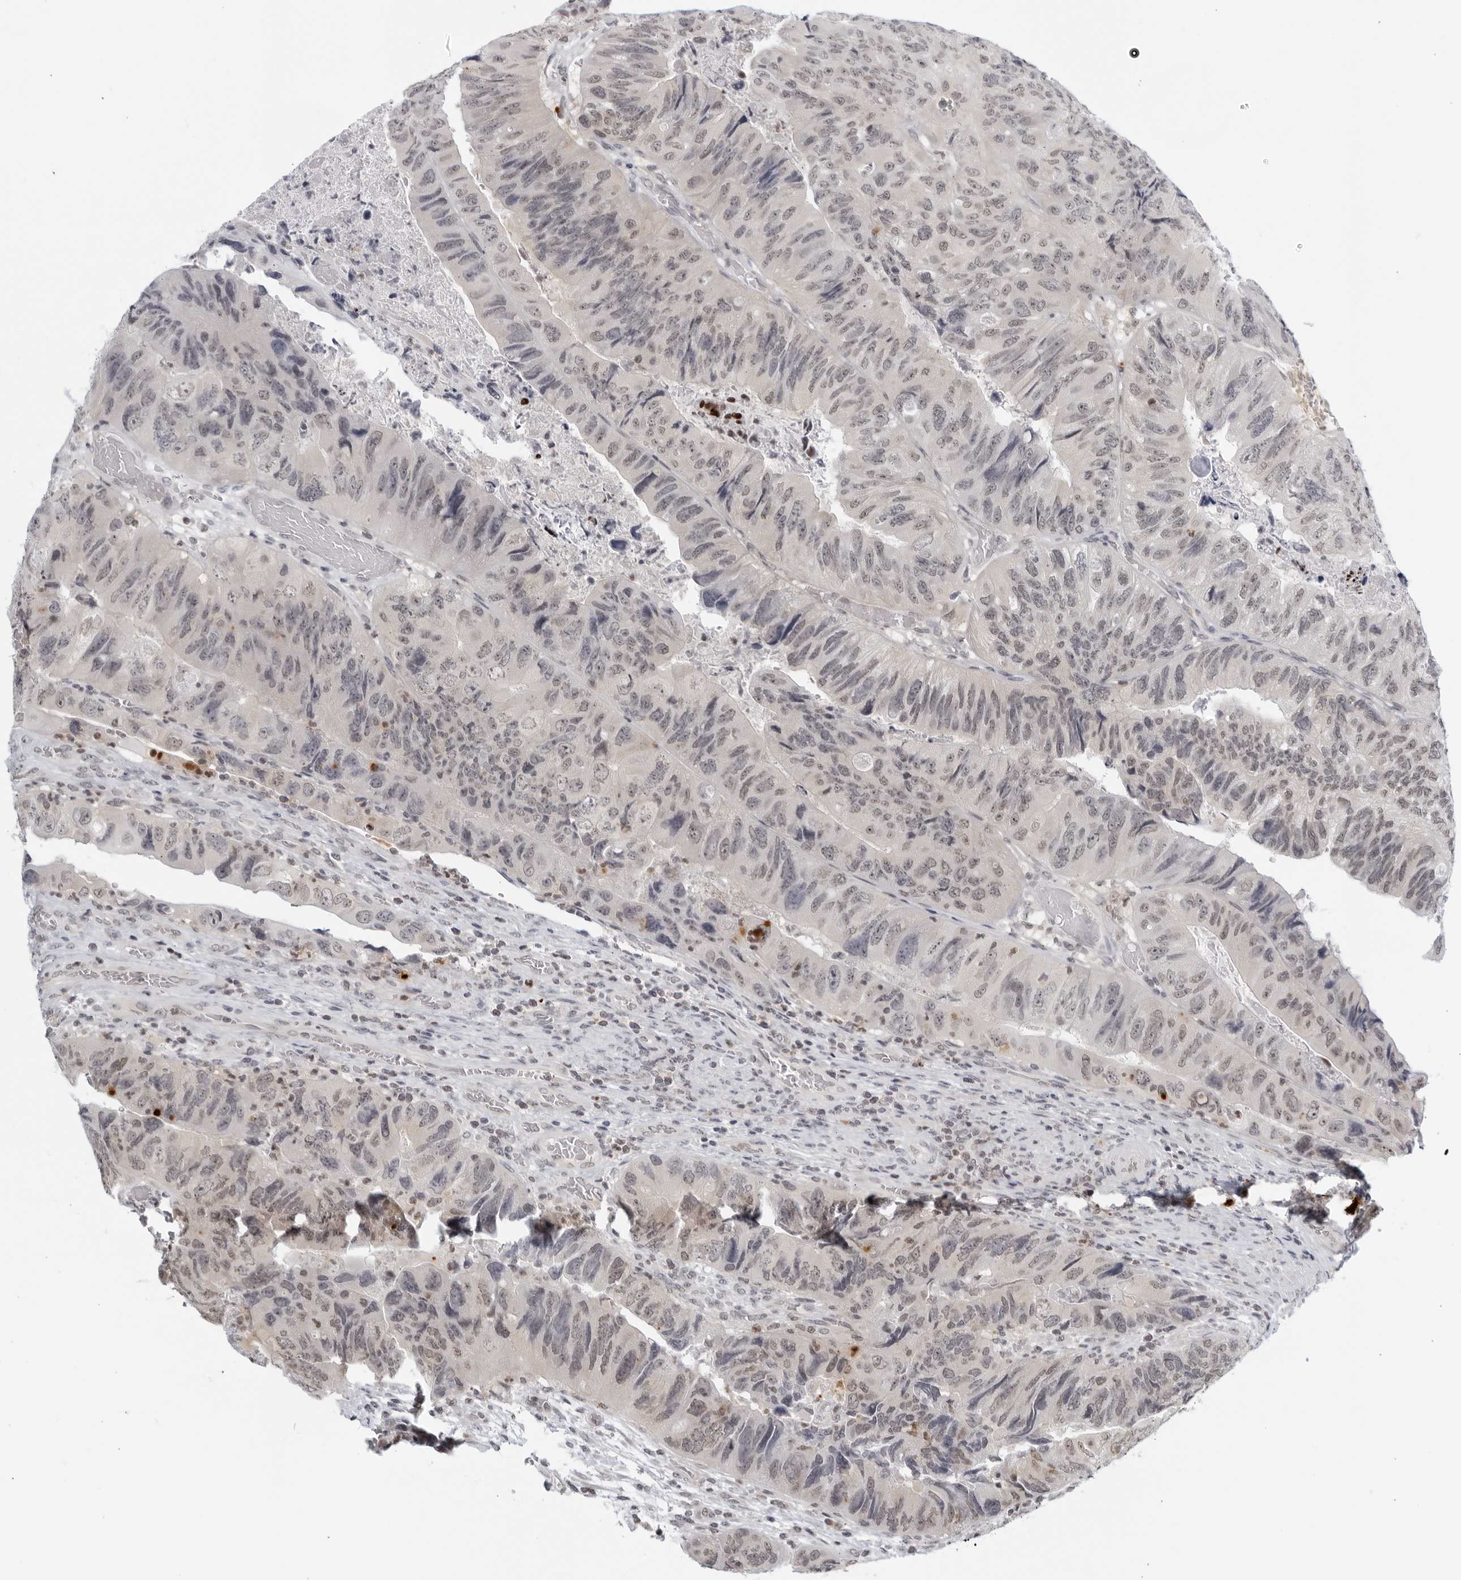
{"staining": {"intensity": "weak", "quantity": "25%-75%", "location": "nuclear"}, "tissue": "colorectal cancer", "cell_type": "Tumor cells", "image_type": "cancer", "snomed": [{"axis": "morphology", "description": "Adenocarcinoma, NOS"}, {"axis": "topography", "description": "Rectum"}], "caption": "Immunohistochemical staining of adenocarcinoma (colorectal) exhibits low levels of weak nuclear staining in about 25%-75% of tumor cells. Nuclei are stained in blue.", "gene": "CC2D1B", "patient": {"sex": "male", "age": 63}}